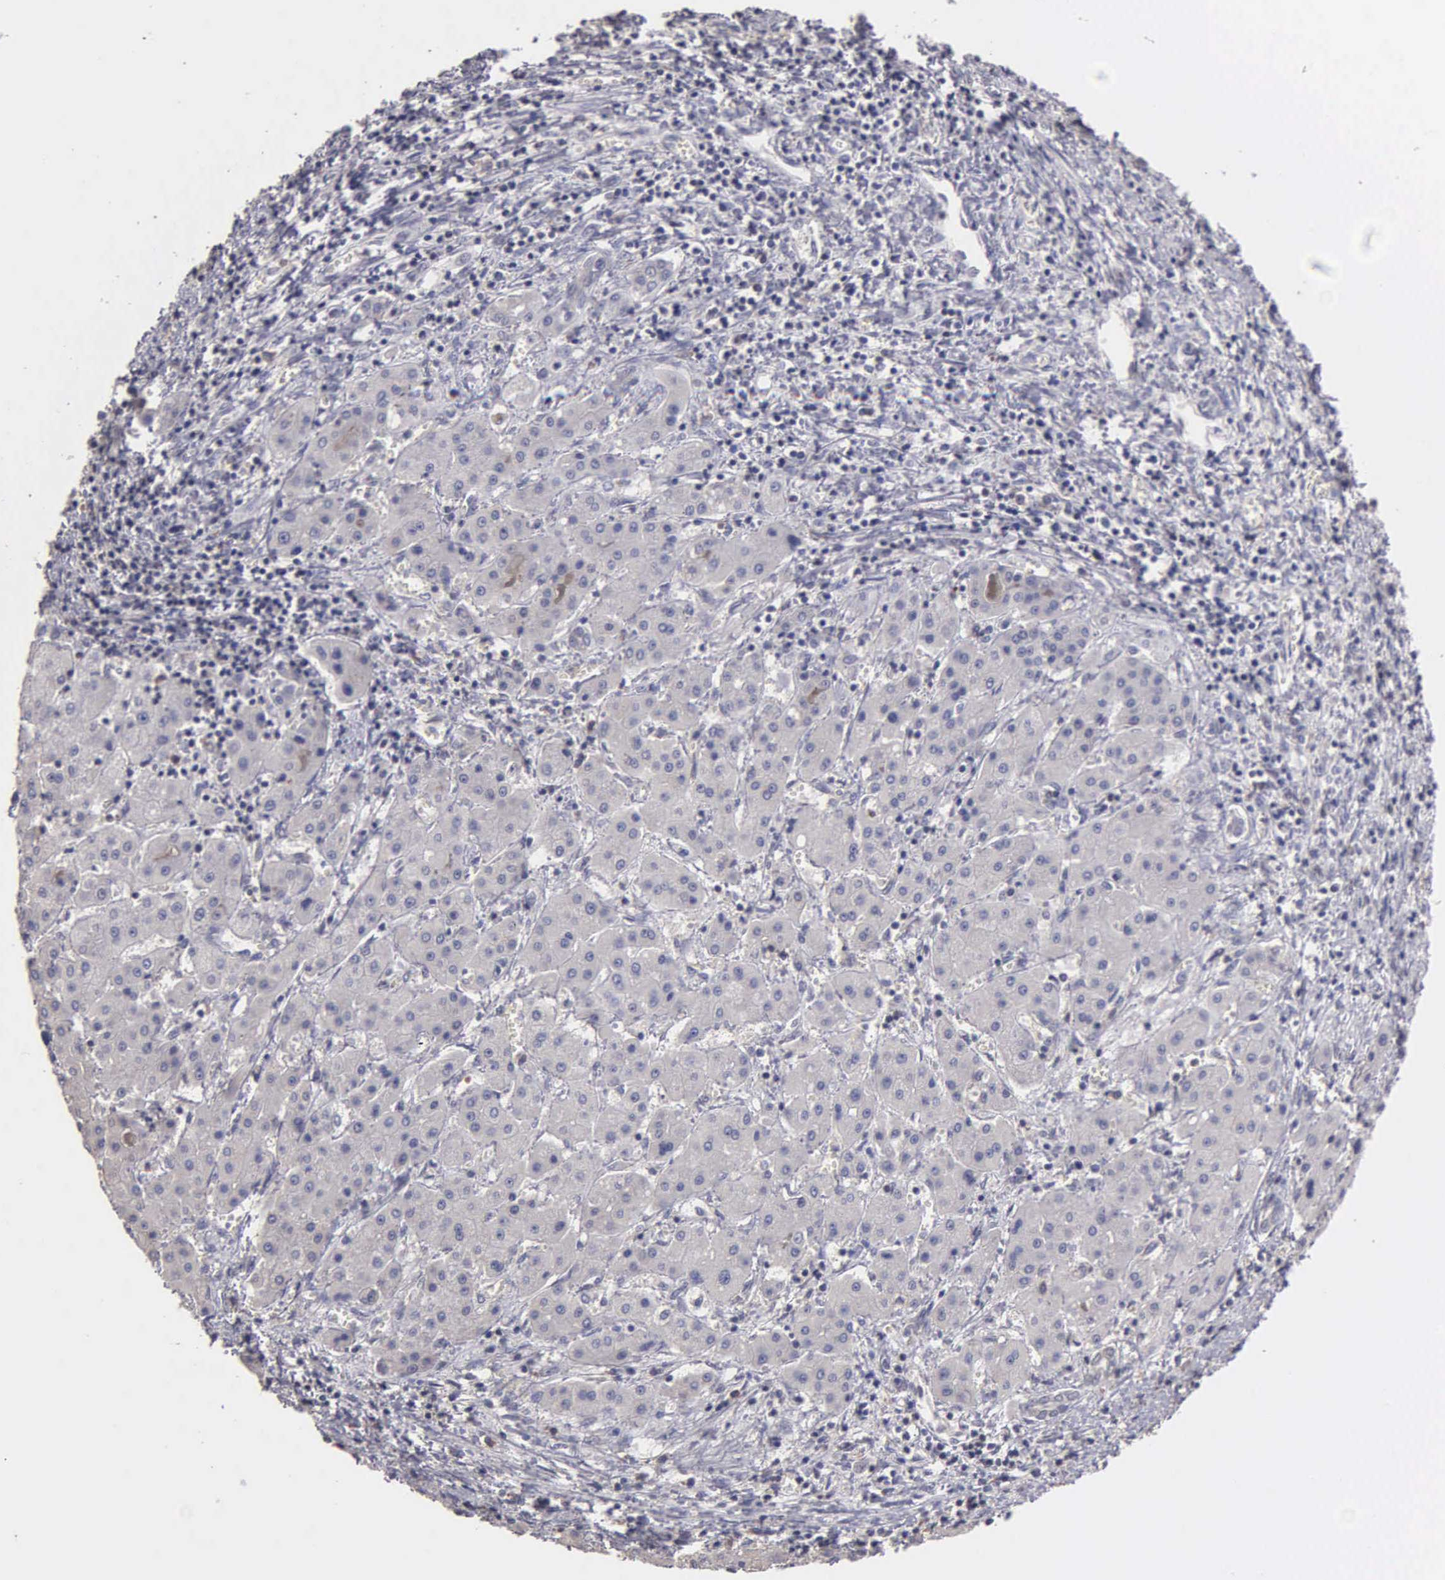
{"staining": {"intensity": "negative", "quantity": "none", "location": "none"}, "tissue": "liver cancer", "cell_type": "Tumor cells", "image_type": "cancer", "snomed": [{"axis": "morphology", "description": "Carcinoma, Hepatocellular, NOS"}, {"axis": "topography", "description": "Liver"}], "caption": "IHC histopathology image of neoplastic tissue: human liver cancer (hepatocellular carcinoma) stained with DAB (3,3'-diaminobenzidine) exhibits no significant protein expression in tumor cells.", "gene": "BRD1", "patient": {"sex": "male", "age": 24}}